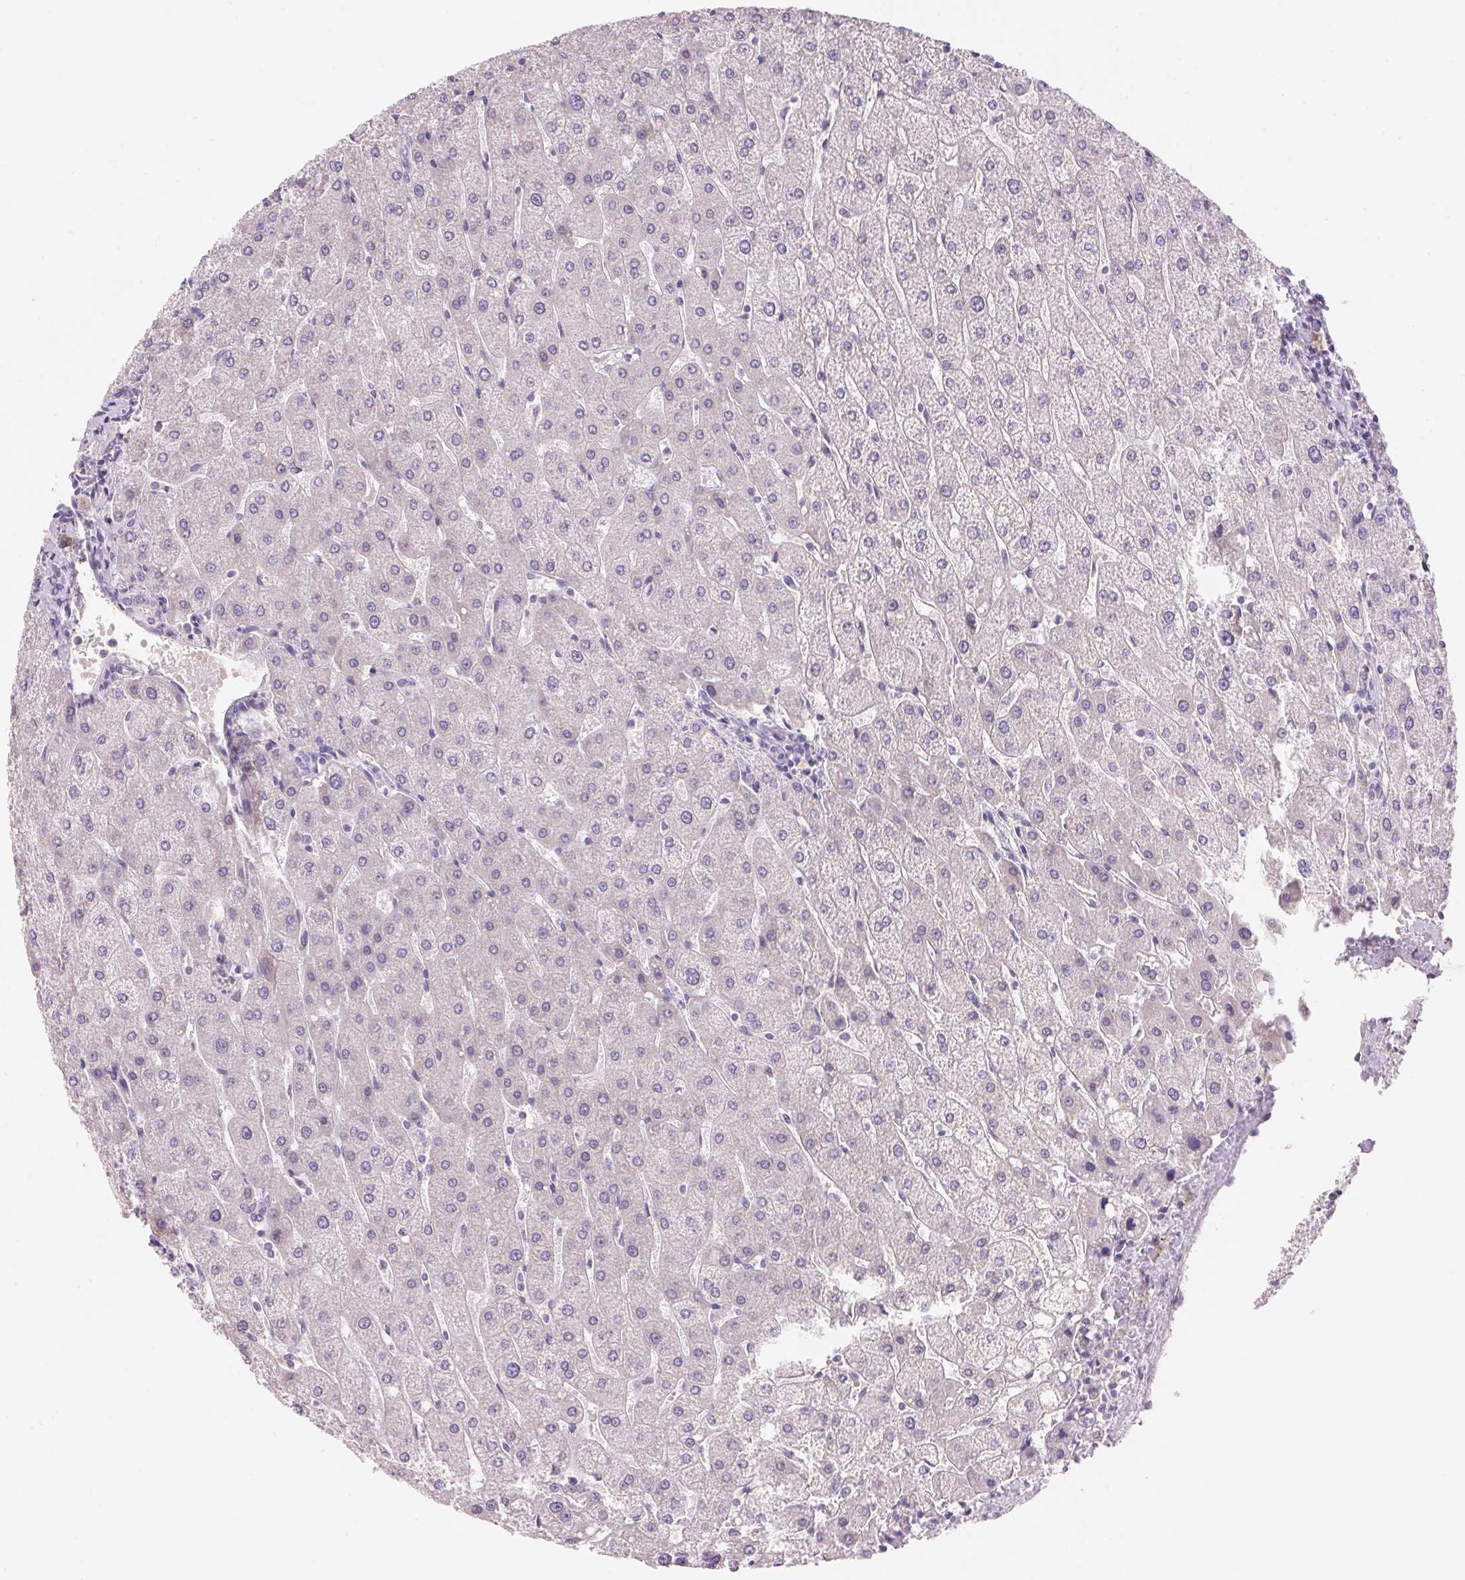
{"staining": {"intensity": "negative", "quantity": "none", "location": "none"}, "tissue": "liver", "cell_type": "Cholangiocytes", "image_type": "normal", "snomed": [{"axis": "morphology", "description": "Normal tissue, NOS"}, {"axis": "topography", "description": "Liver"}], "caption": "Photomicrograph shows no significant protein expression in cholangiocytes of benign liver. (DAB (3,3'-diaminobenzidine) IHC visualized using brightfield microscopy, high magnification).", "gene": "CYP11B1", "patient": {"sex": "male", "age": 67}}